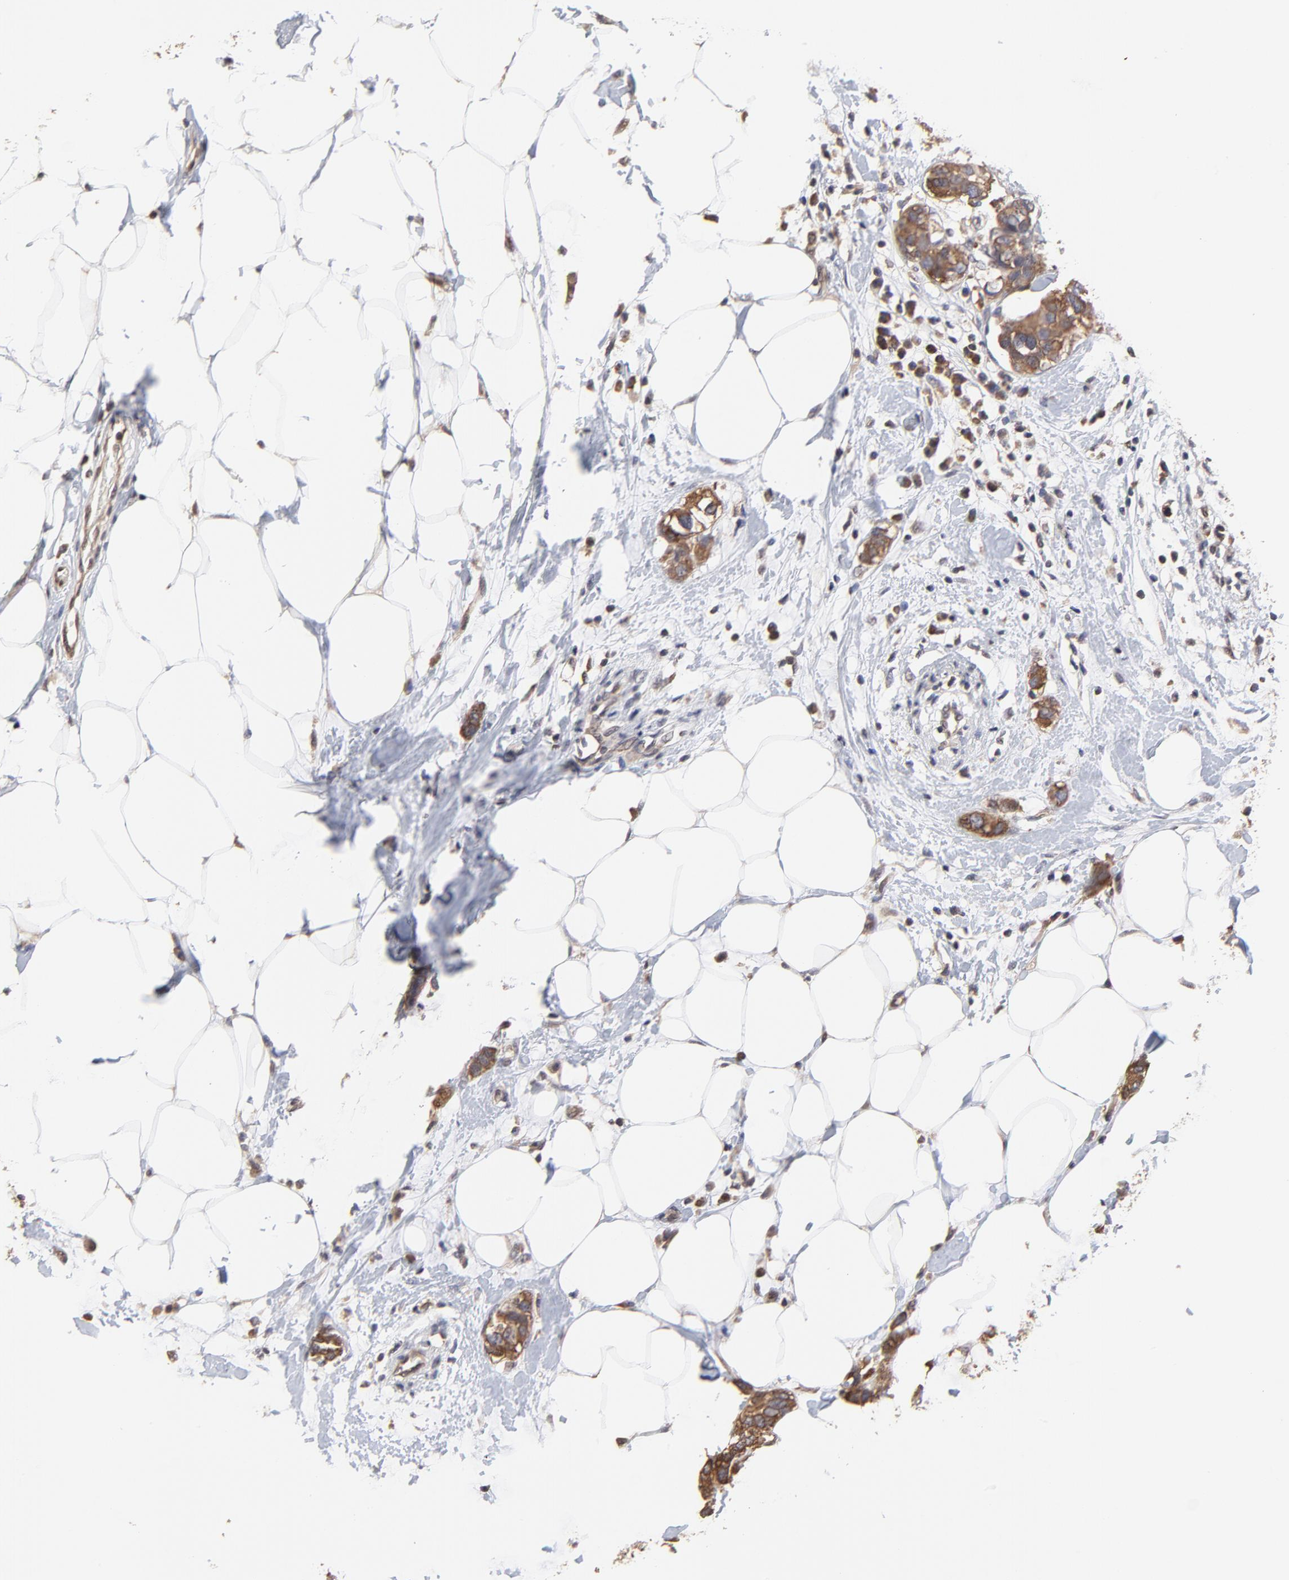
{"staining": {"intensity": "moderate", "quantity": ">75%", "location": "cytoplasmic/membranous"}, "tissue": "breast cancer", "cell_type": "Tumor cells", "image_type": "cancer", "snomed": [{"axis": "morphology", "description": "Normal tissue, NOS"}, {"axis": "morphology", "description": "Duct carcinoma"}, {"axis": "topography", "description": "Breast"}], "caption": "An image of human breast invasive ductal carcinoma stained for a protein shows moderate cytoplasmic/membranous brown staining in tumor cells. The staining is performed using DAB brown chromogen to label protein expression. The nuclei are counter-stained blue using hematoxylin.", "gene": "CCT2", "patient": {"sex": "female", "age": 50}}